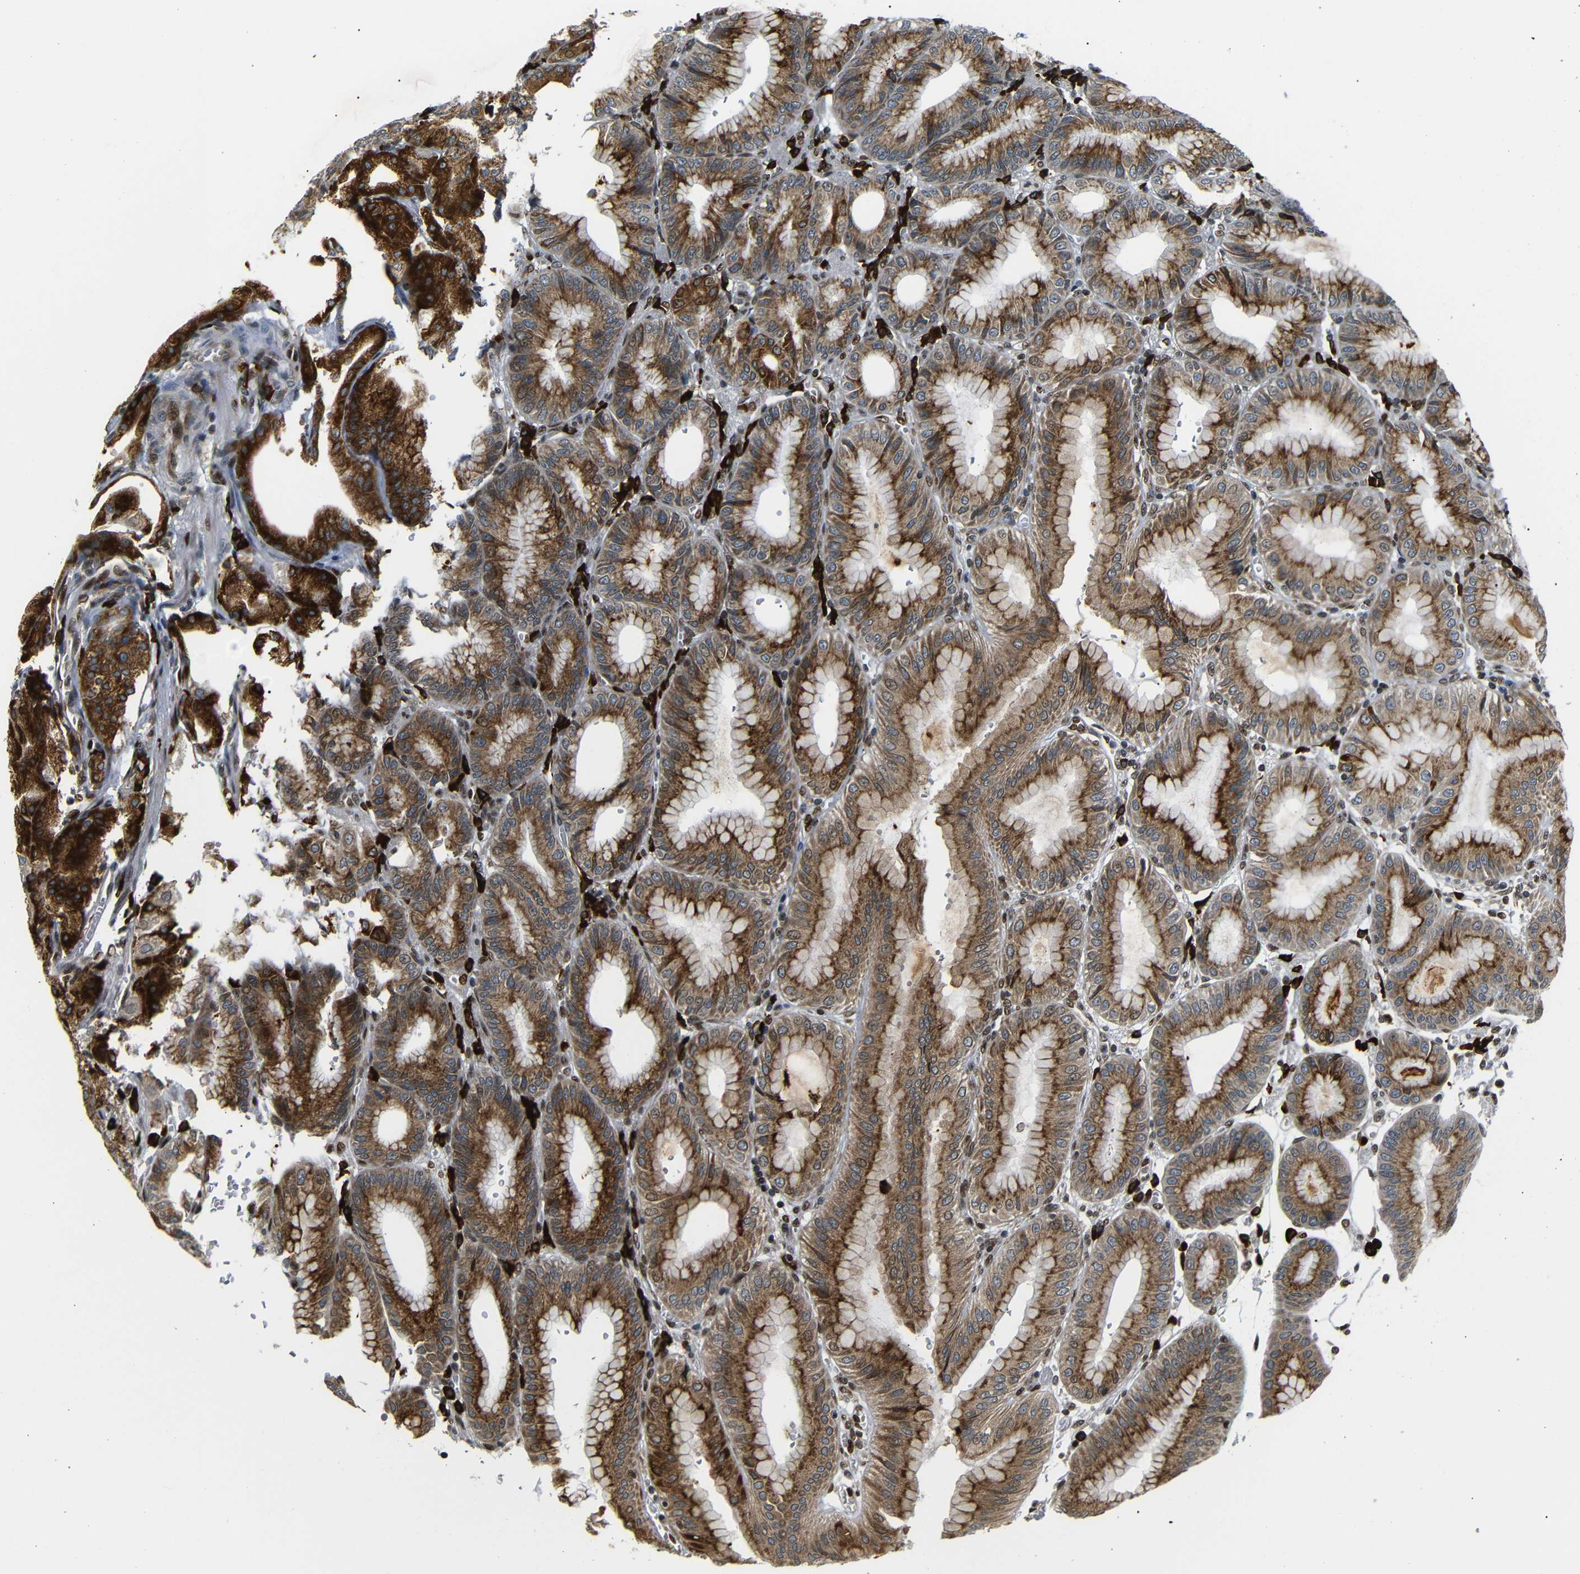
{"staining": {"intensity": "strong", "quantity": ">75%", "location": "cytoplasmic/membranous"}, "tissue": "stomach", "cell_type": "Glandular cells", "image_type": "normal", "snomed": [{"axis": "morphology", "description": "Normal tissue, NOS"}, {"axis": "topography", "description": "Stomach, lower"}], "caption": "A high amount of strong cytoplasmic/membranous positivity is seen in approximately >75% of glandular cells in normal stomach.", "gene": "SPCS2", "patient": {"sex": "male", "age": 71}}